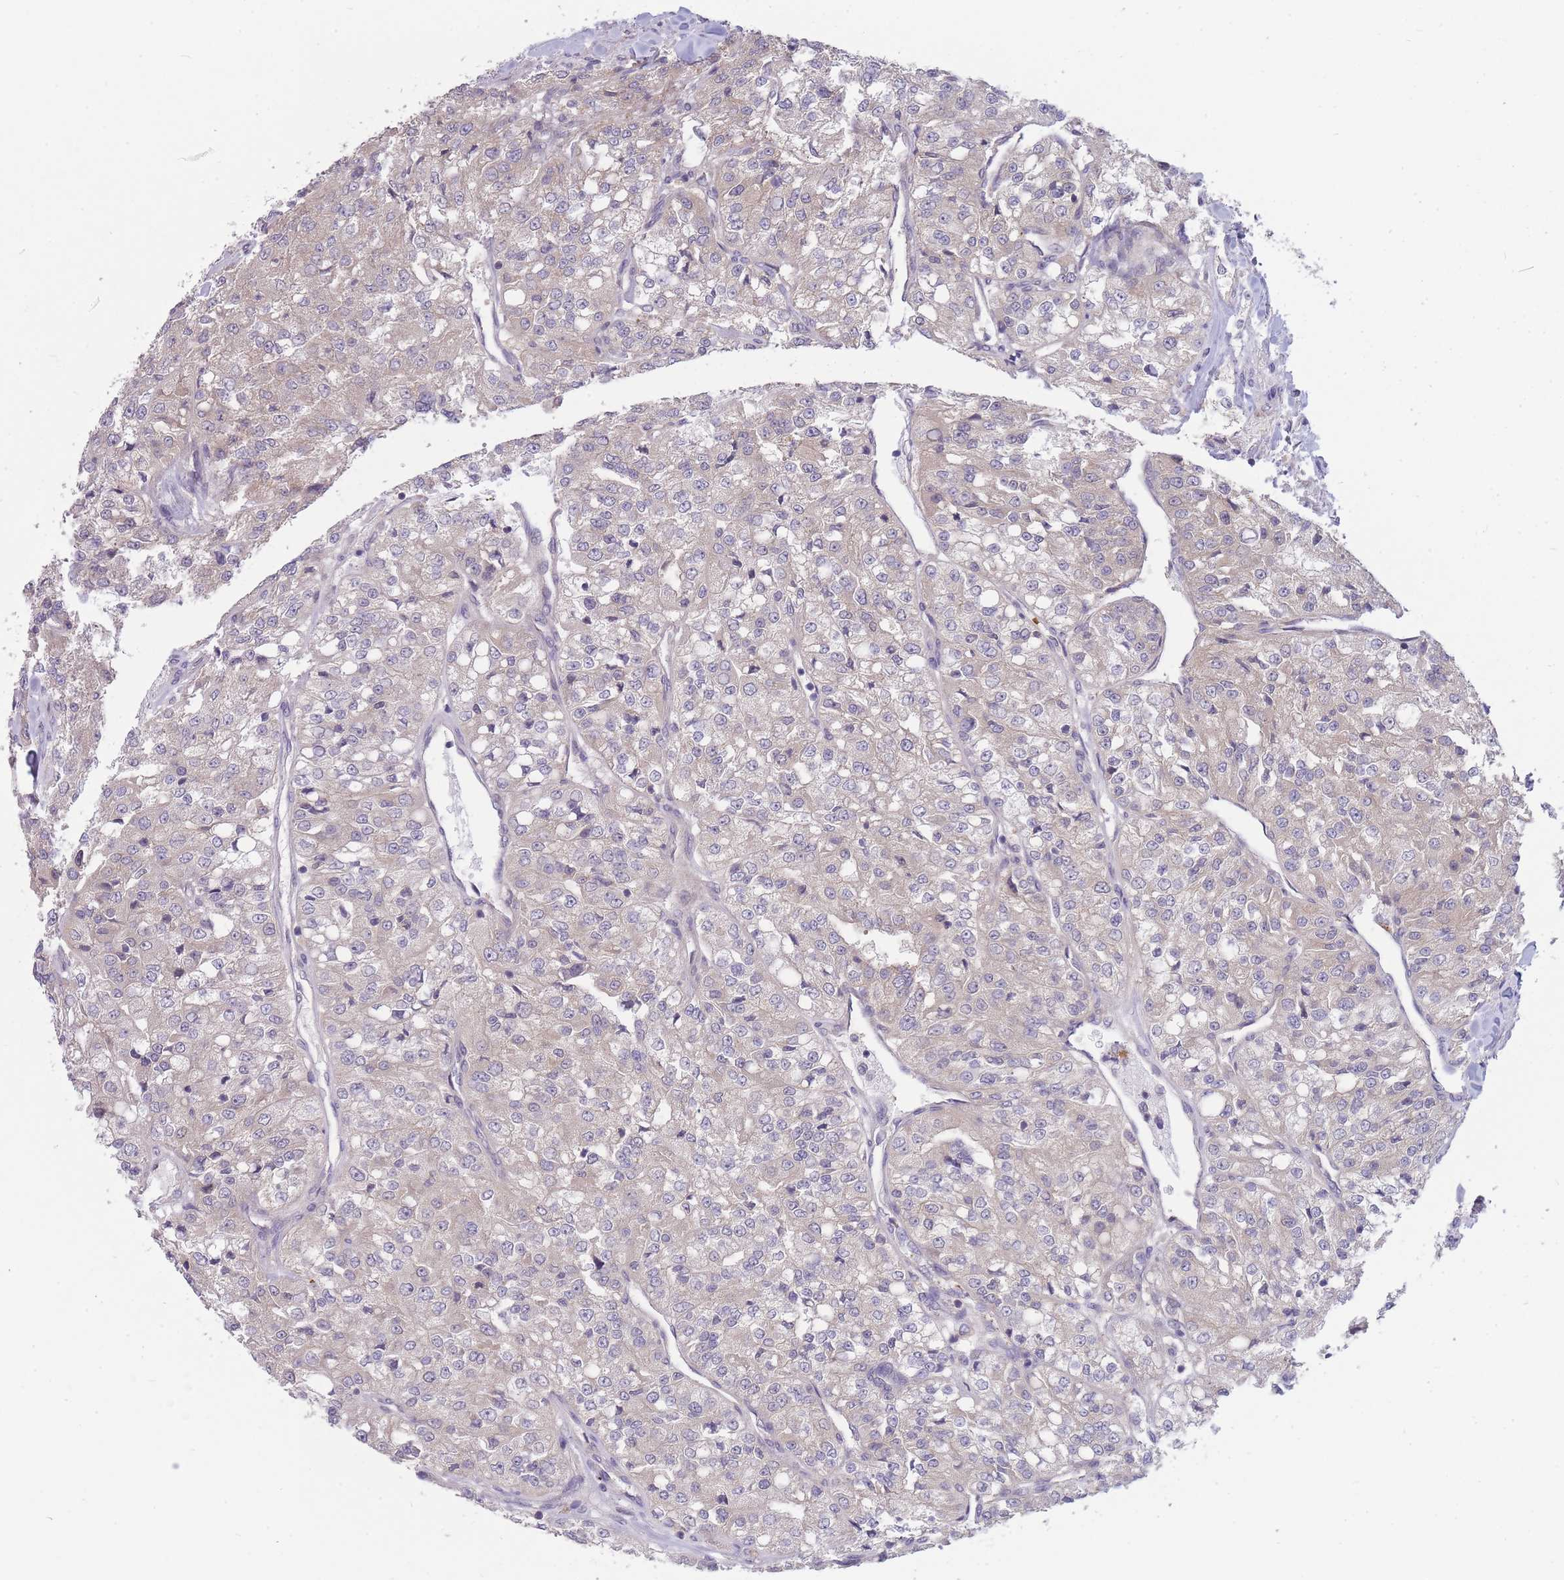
{"staining": {"intensity": "negative", "quantity": "none", "location": "none"}, "tissue": "renal cancer", "cell_type": "Tumor cells", "image_type": "cancer", "snomed": [{"axis": "morphology", "description": "Adenocarcinoma, NOS"}, {"axis": "topography", "description": "Kidney"}], "caption": "Renal cancer was stained to show a protein in brown. There is no significant expression in tumor cells.", "gene": "PFDN6", "patient": {"sex": "female", "age": 63}}